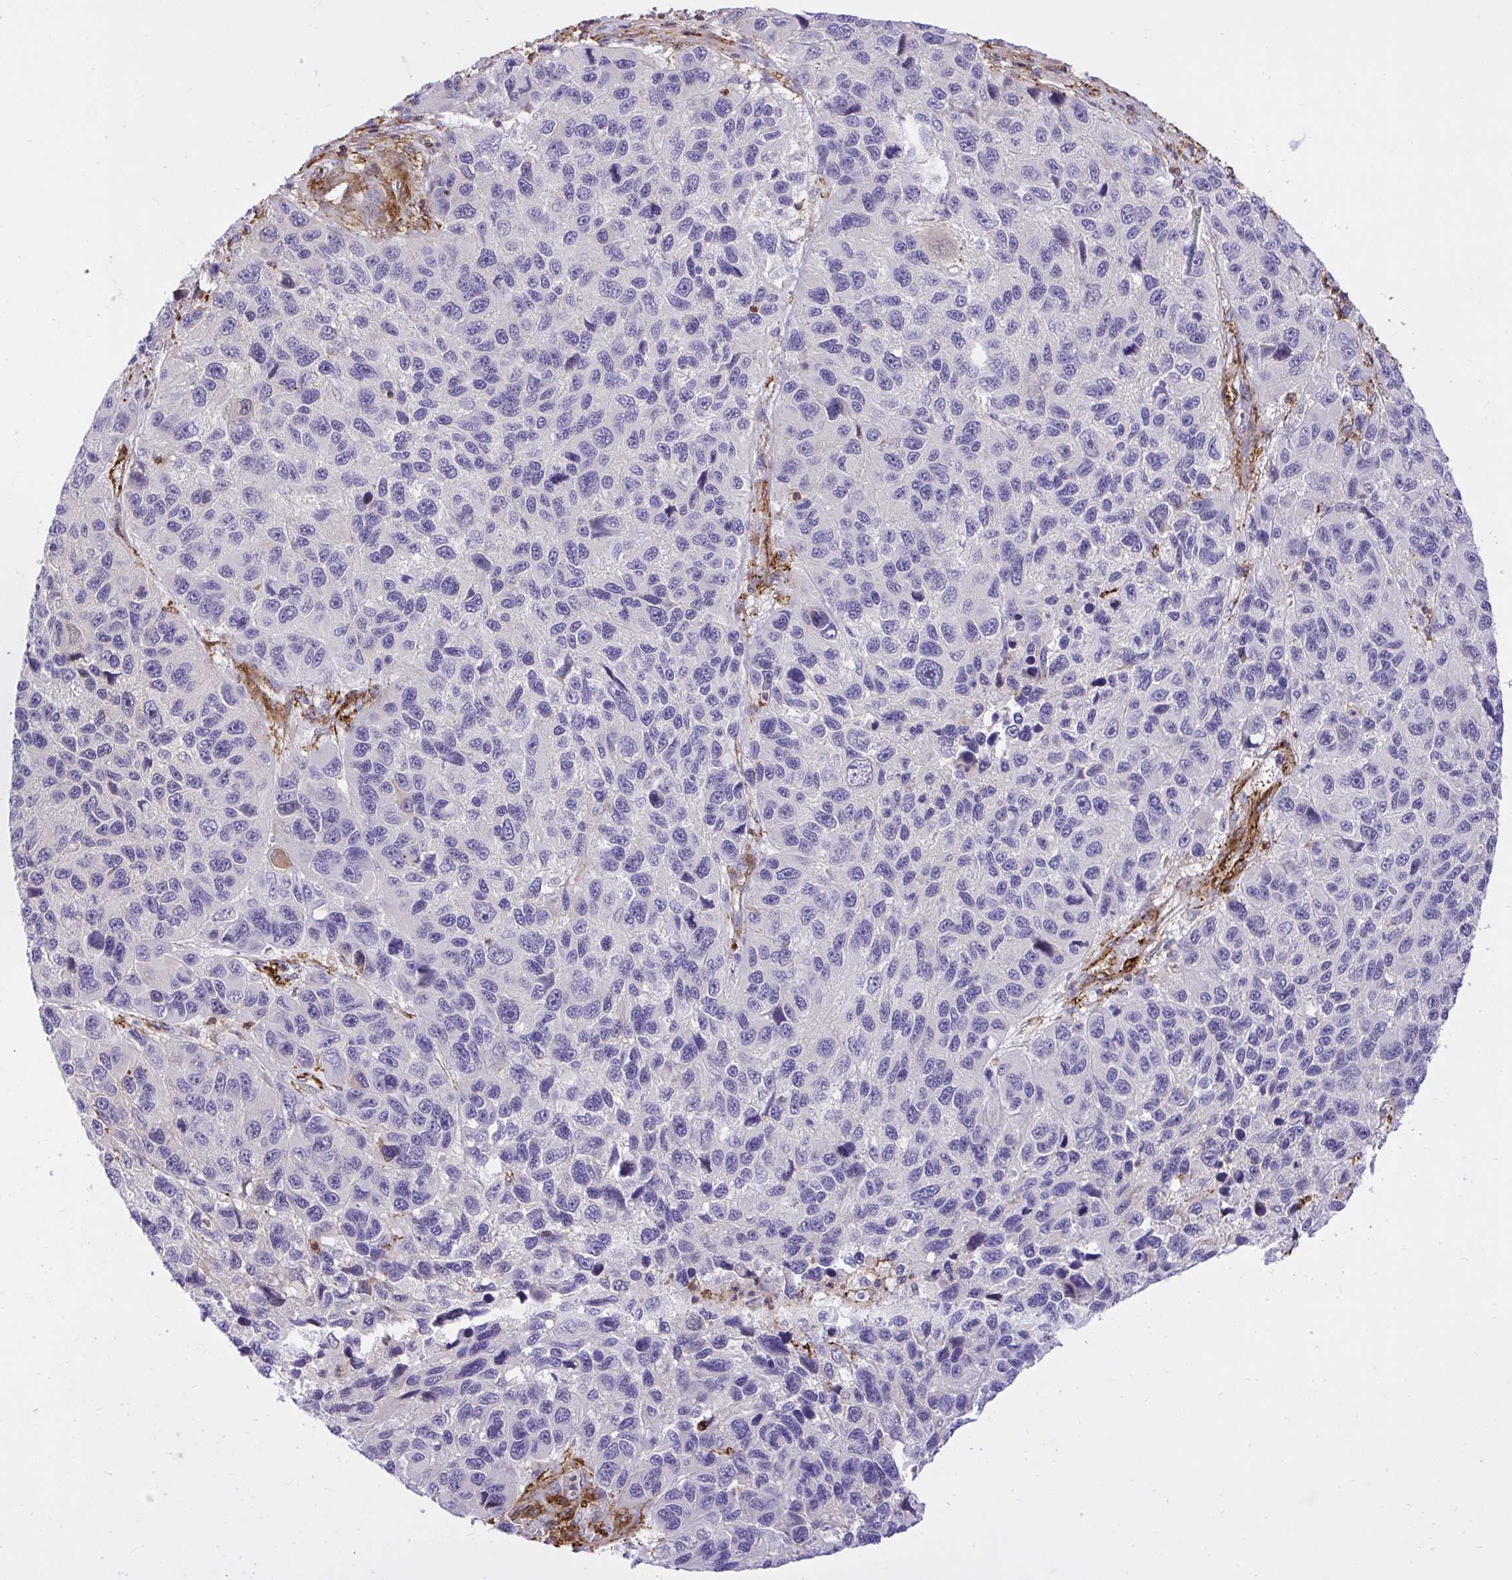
{"staining": {"intensity": "negative", "quantity": "none", "location": "none"}, "tissue": "melanoma", "cell_type": "Tumor cells", "image_type": "cancer", "snomed": [{"axis": "morphology", "description": "Malignant melanoma, NOS"}, {"axis": "topography", "description": "Skin"}], "caption": "Micrograph shows no protein positivity in tumor cells of malignant melanoma tissue.", "gene": "ERI1", "patient": {"sex": "male", "age": 53}}